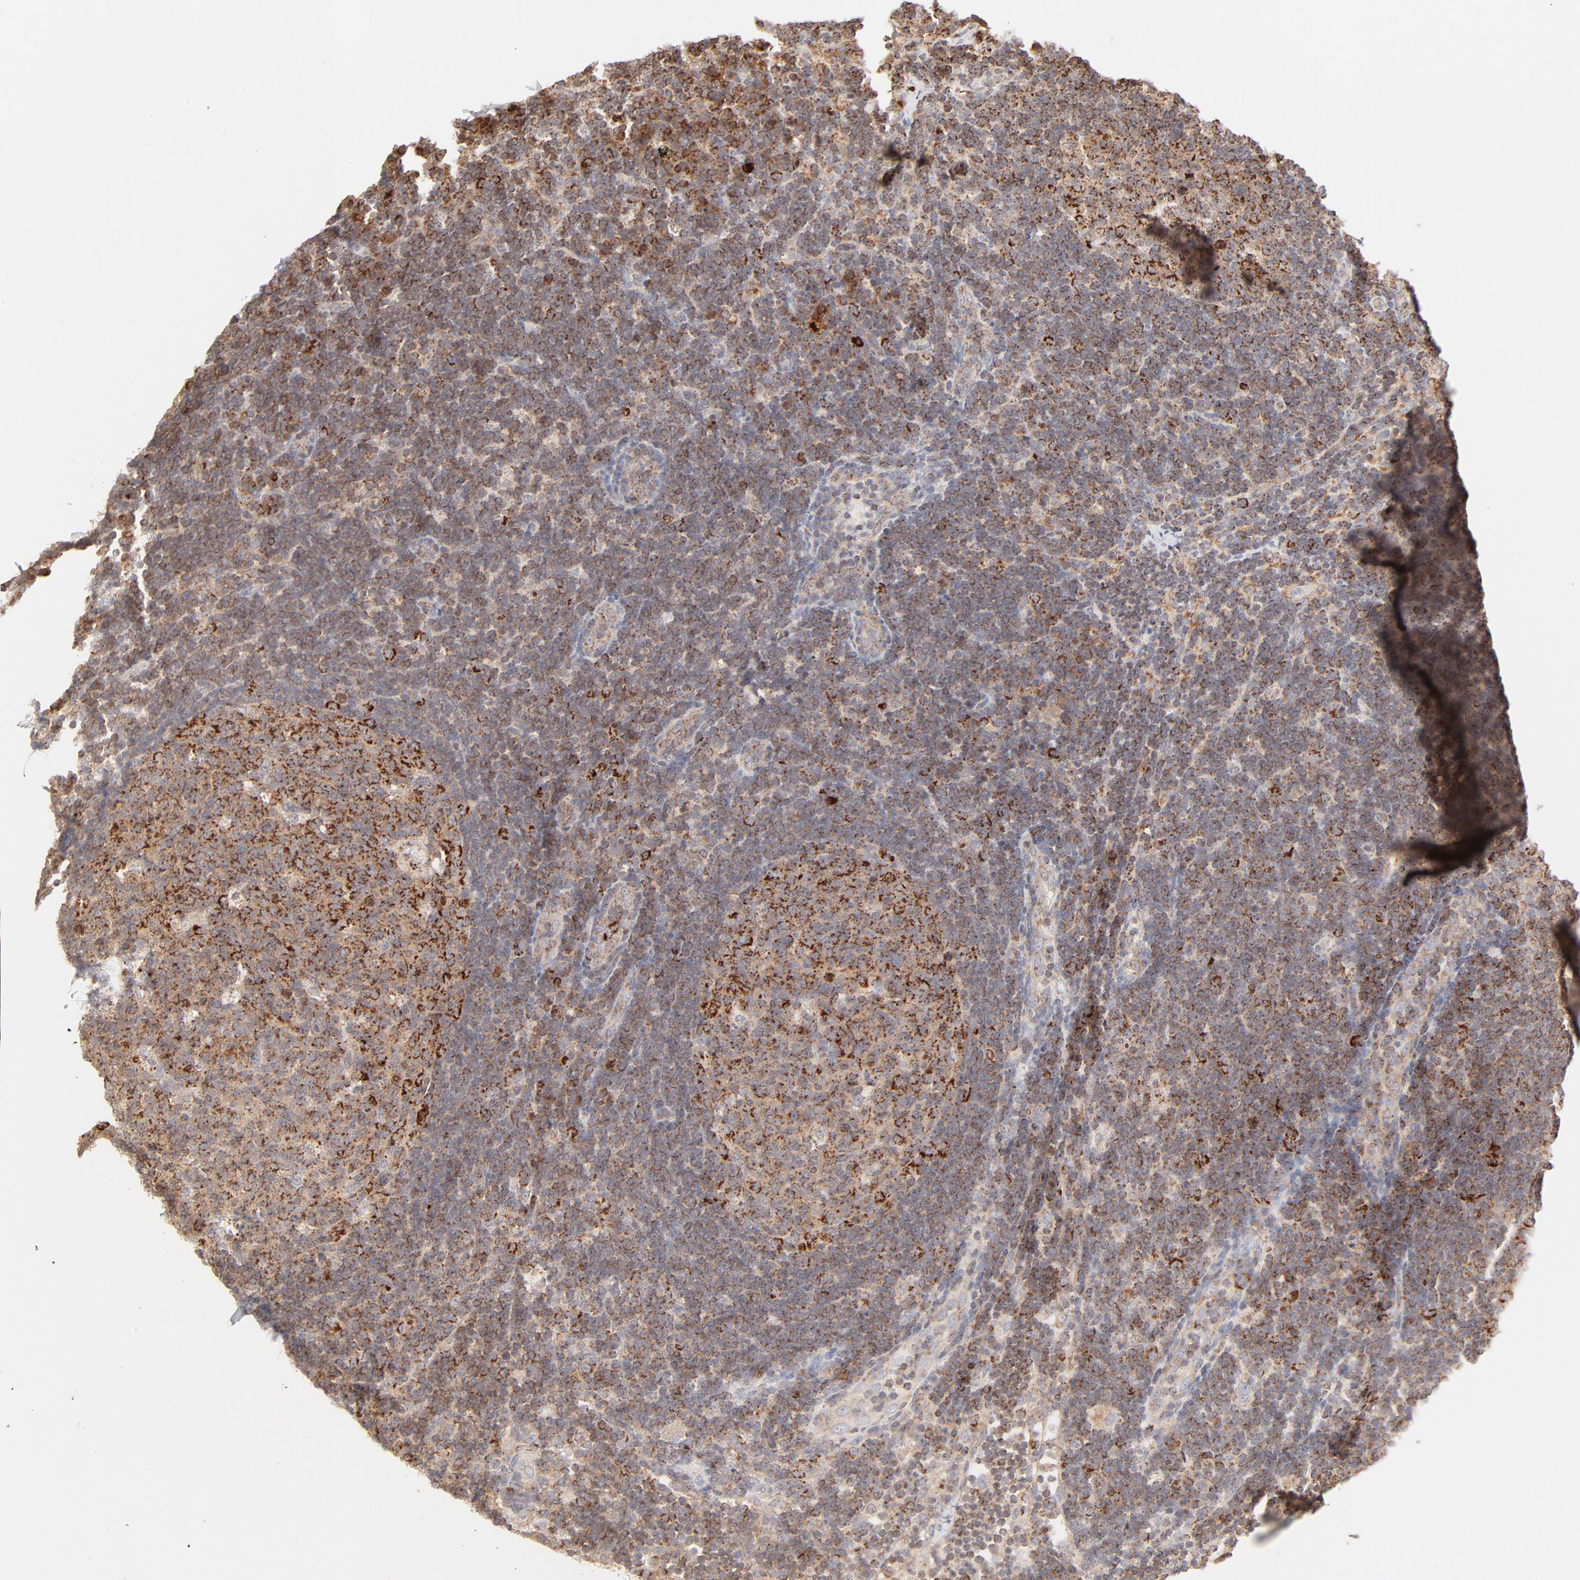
{"staining": {"intensity": "strong", "quantity": ">75%", "location": "cytoplasmic/membranous"}, "tissue": "lymph node", "cell_type": "Germinal center cells", "image_type": "normal", "snomed": [{"axis": "morphology", "description": "Normal tissue, NOS"}, {"axis": "morphology", "description": "Squamous cell carcinoma, metastatic, NOS"}, {"axis": "topography", "description": "Lymph node"}], "caption": "Protein staining shows strong cytoplasmic/membranous expression in approximately >75% of germinal center cells in unremarkable lymph node.", "gene": "CSPG4", "patient": {"sex": "female", "age": 53}}